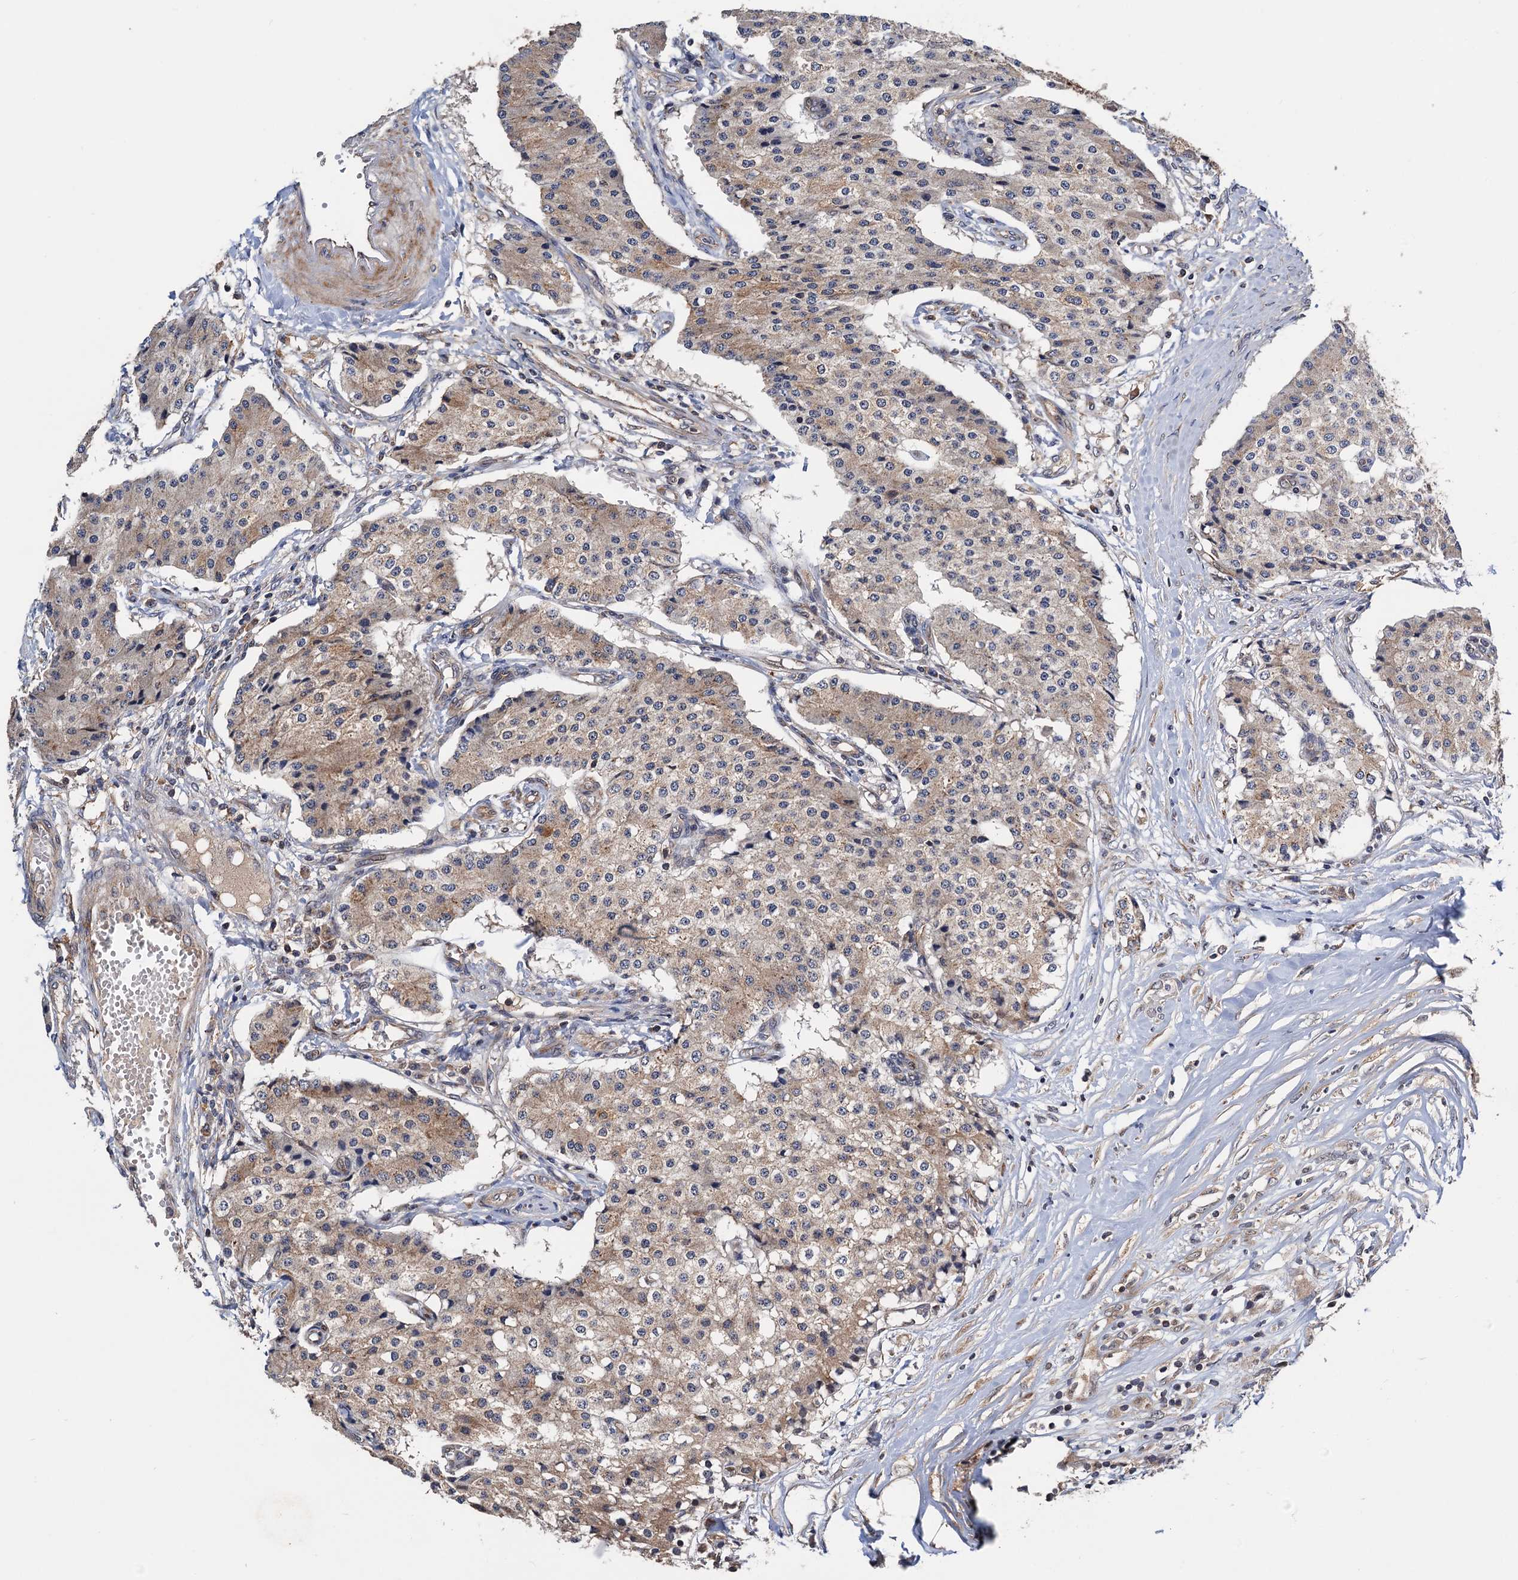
{"staining": {"intensity": "moderate", "quantity": "25%-75%", "location": "cytoplasmic/membranous"}, "tissue": "carcinoid", "cell_type": "Tumor cells", "image_type": "cancer", "snomed": [{"axis": "morphology", "description": "Carcinoid, malignant, NOS"}, {"axis": "topography", "description": "Colon"}], "caption": "Tumor cells show medium levels of moderate cytoplasmic/membranous expression in approximately 25%-75% of cells in carcinoid. (Brightfield microscopy of DAB IHC at high magnification).", "gene": "NAA16", "patient": {"sex": "female", "age": 52}}